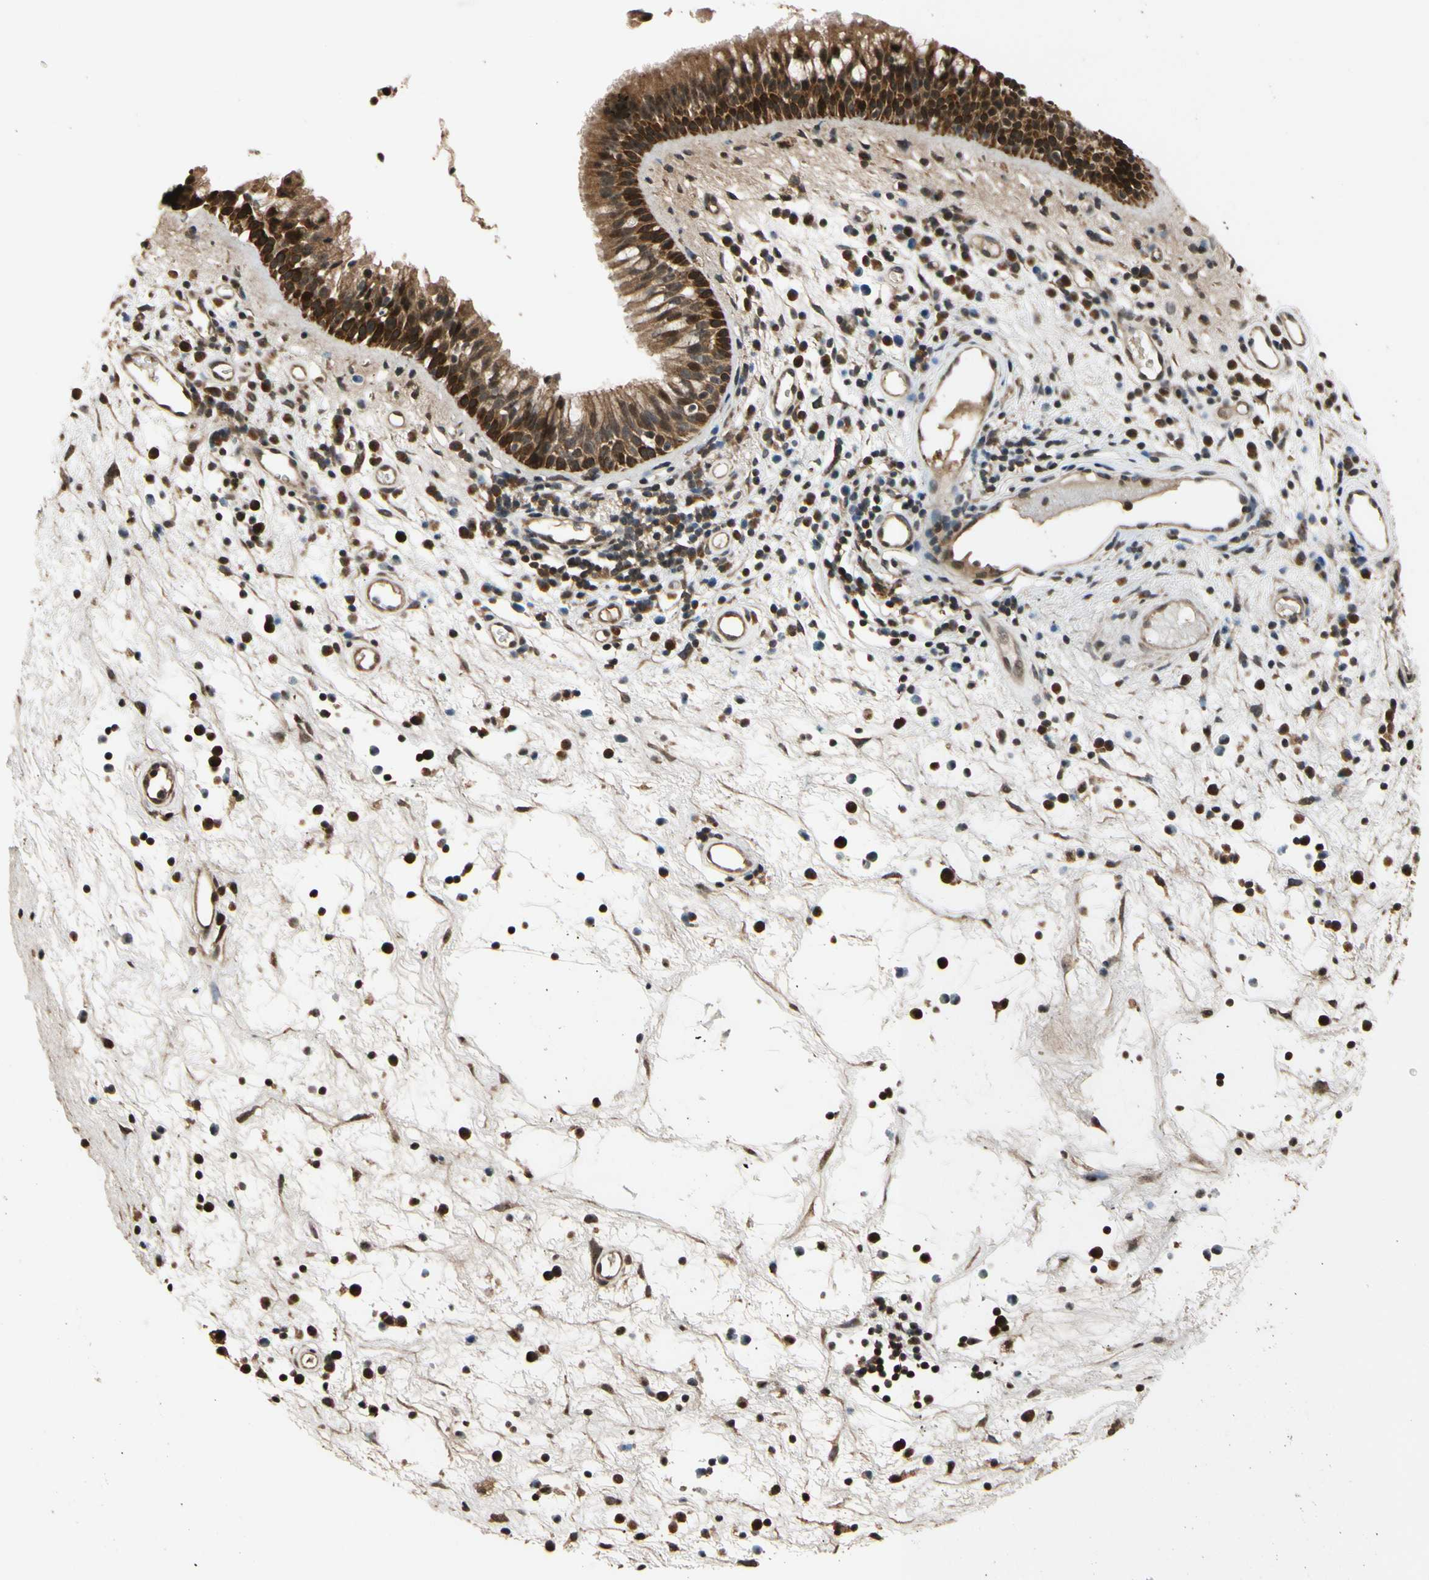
{"staining": {"intensity": "strong", "quantity": ">75%", "location": "cytoplasmic/membranous,nuclear"}, "tissue": "nasopharynx", "cell_type": "Respiratory epithelial cells", "image_type": "normal", "snomed": [{"axis": "morphology", "description": "Normal tissue, NOS"}, {"axis": "morphology", "description": "Inflammation, NOS"}, {"axis": "topography", "description": "Nasopharynx"}], "caption": "A high-resolution image shows IHC staining of benign nasopharynx, which displays strong cytoplasmic/membranous,nuclear expression in approximately >75% of respiratory epithelial cells.", "gene": "TMEM230", "patient": {"sex": "male", "age": 48}}